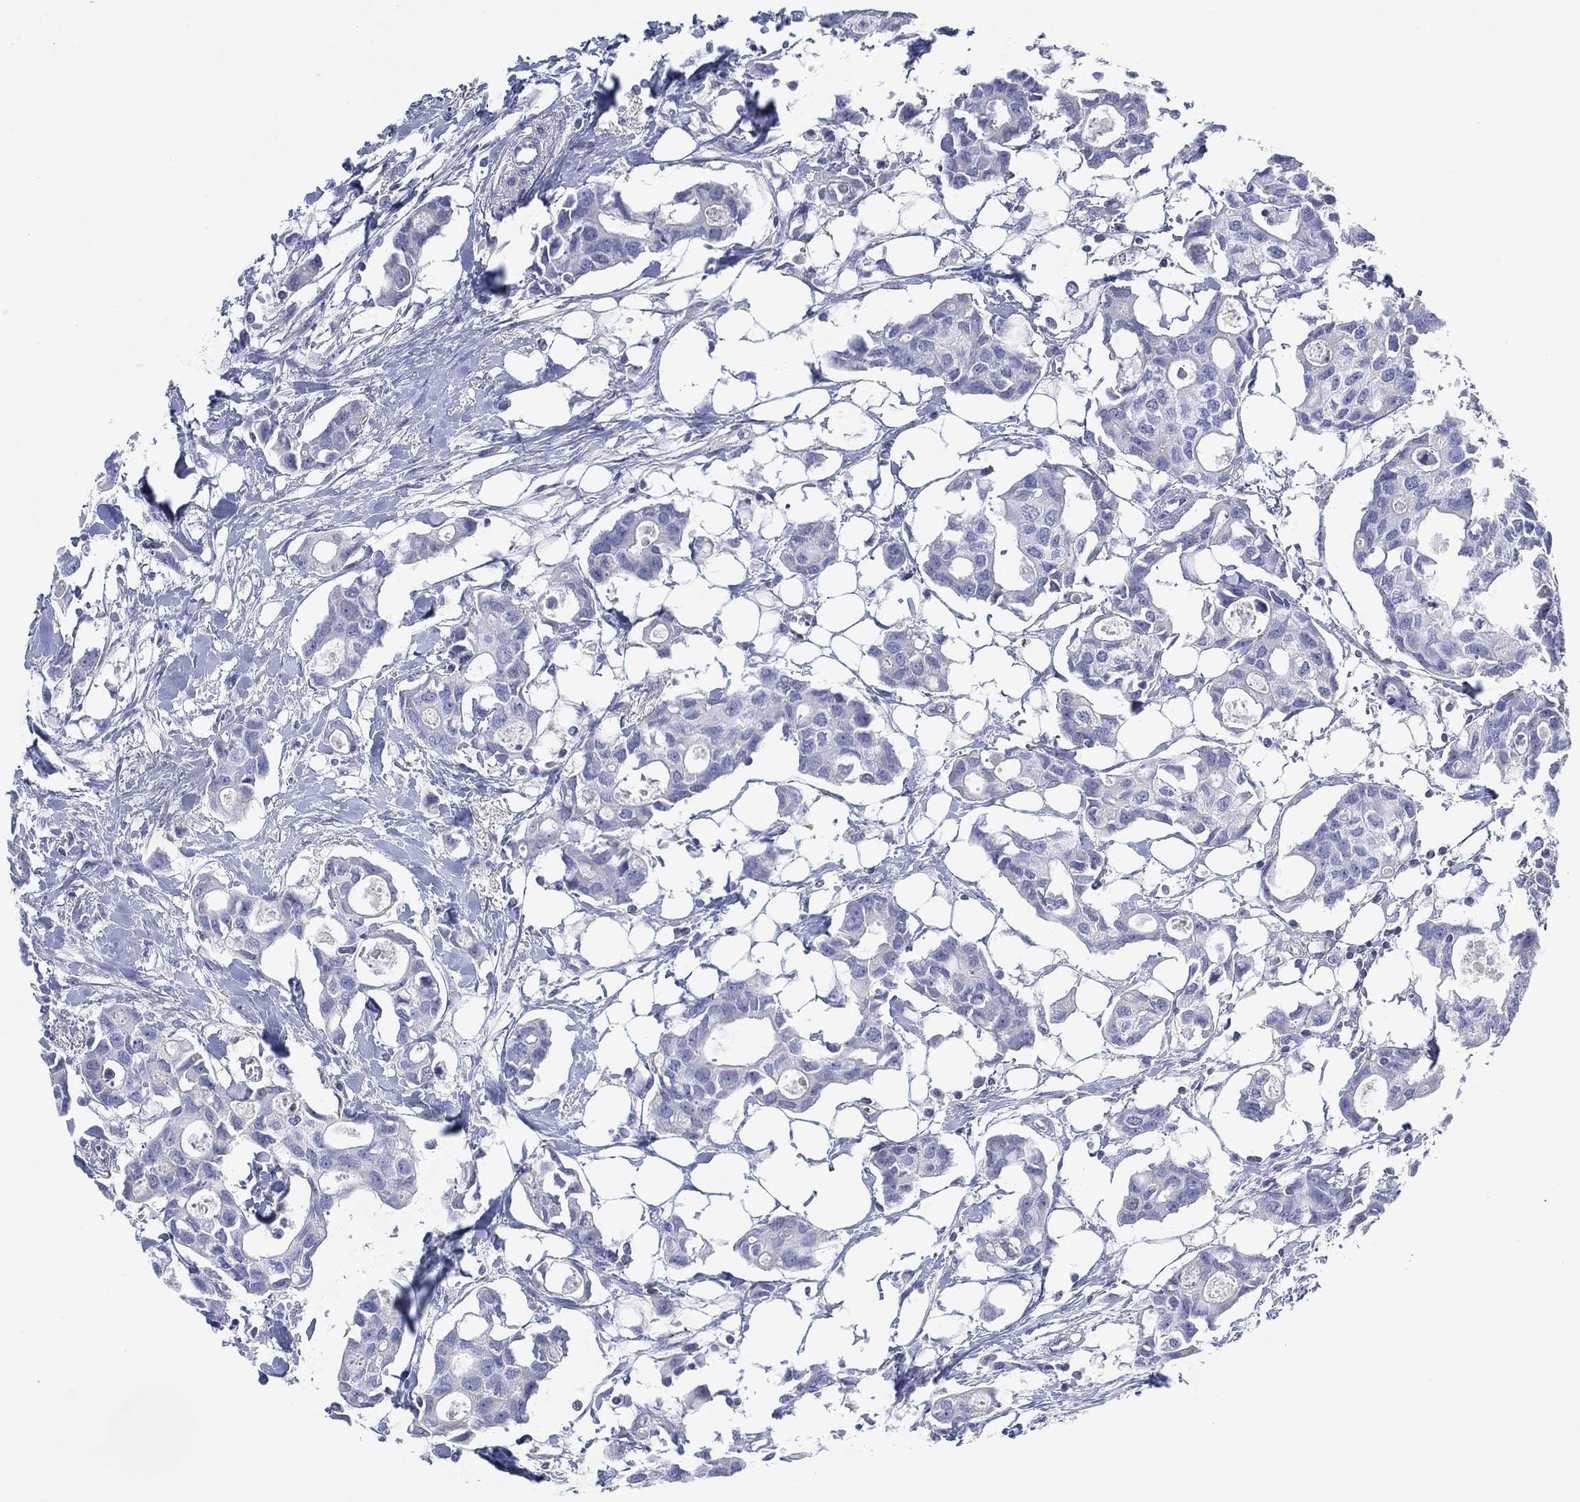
{"staining": {"intensity": "negative", "quantity": "none", "location": "none"}, "tissue": "breast cancer", "cell_type": "Tumor cells", "image_type": "cancer", "snomed": [{"axis": "morphology", "description": "Duct carcinoma"}, {"axis": "topography", "description": "Breast"}], "caption": "Protein analysis of intraductal carcinoma (breast) displays no significant positivity in tumor cells.", "gene": "SEPTIN1", "patient": {"sex": "female", "age": 83}}